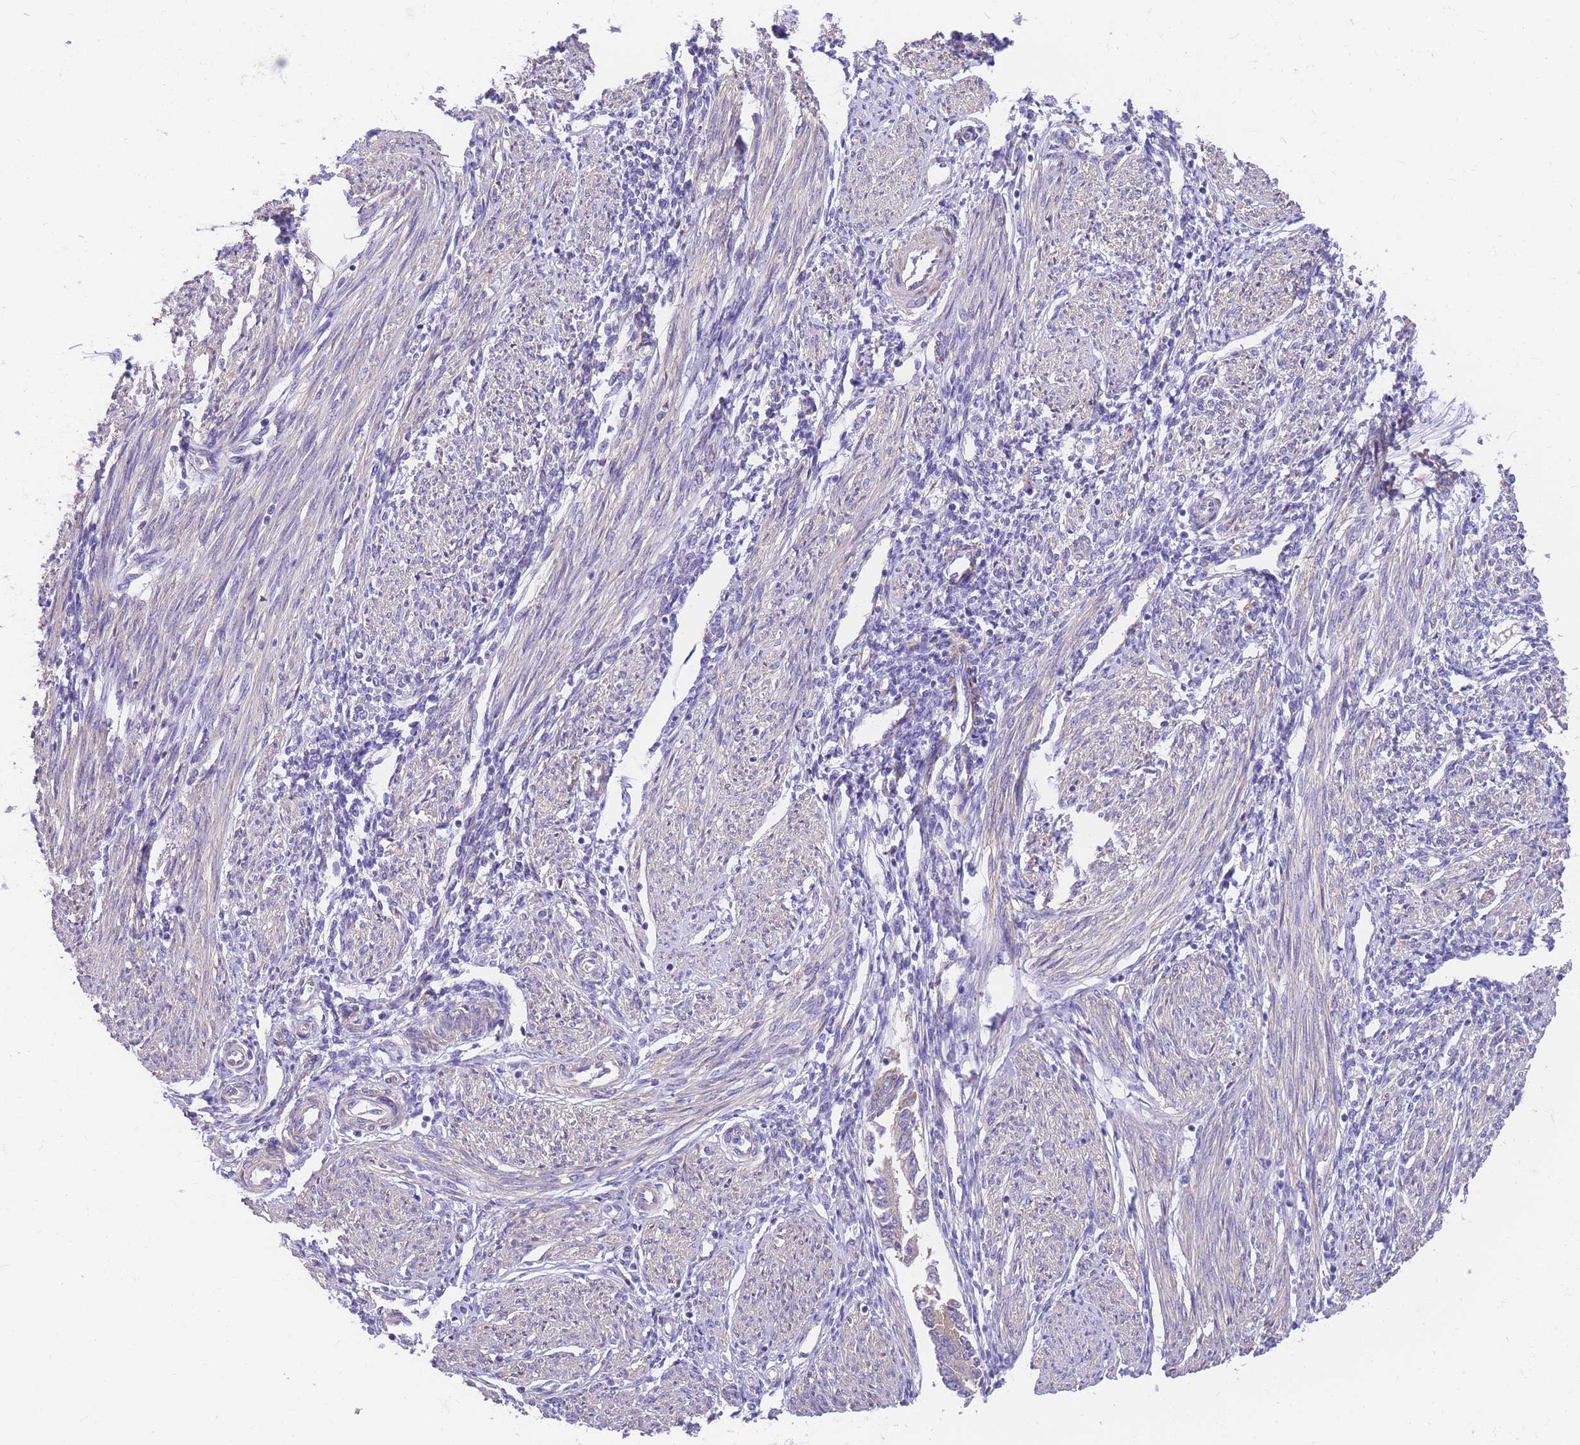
{"staining": {"intensity": "negative", "quantity": "none", "location": "none"}, "tissue": "endometrium", "cell_type": "Cells in endometrial stroma", "image_type": "normal", "snomed": [{"axis": "morphology", "description": "Normal tissue, NOS"}, {"axis": "topography", "description": "Uterus"}, {"axis": "topography", "description": "Endometrium"}], "caption": "The histopathology image displays no significant positivity in cells in endometrial stroma of endometrium.", "gene": "S100PBP", "patient": {"sex": "female", "age": 48}}